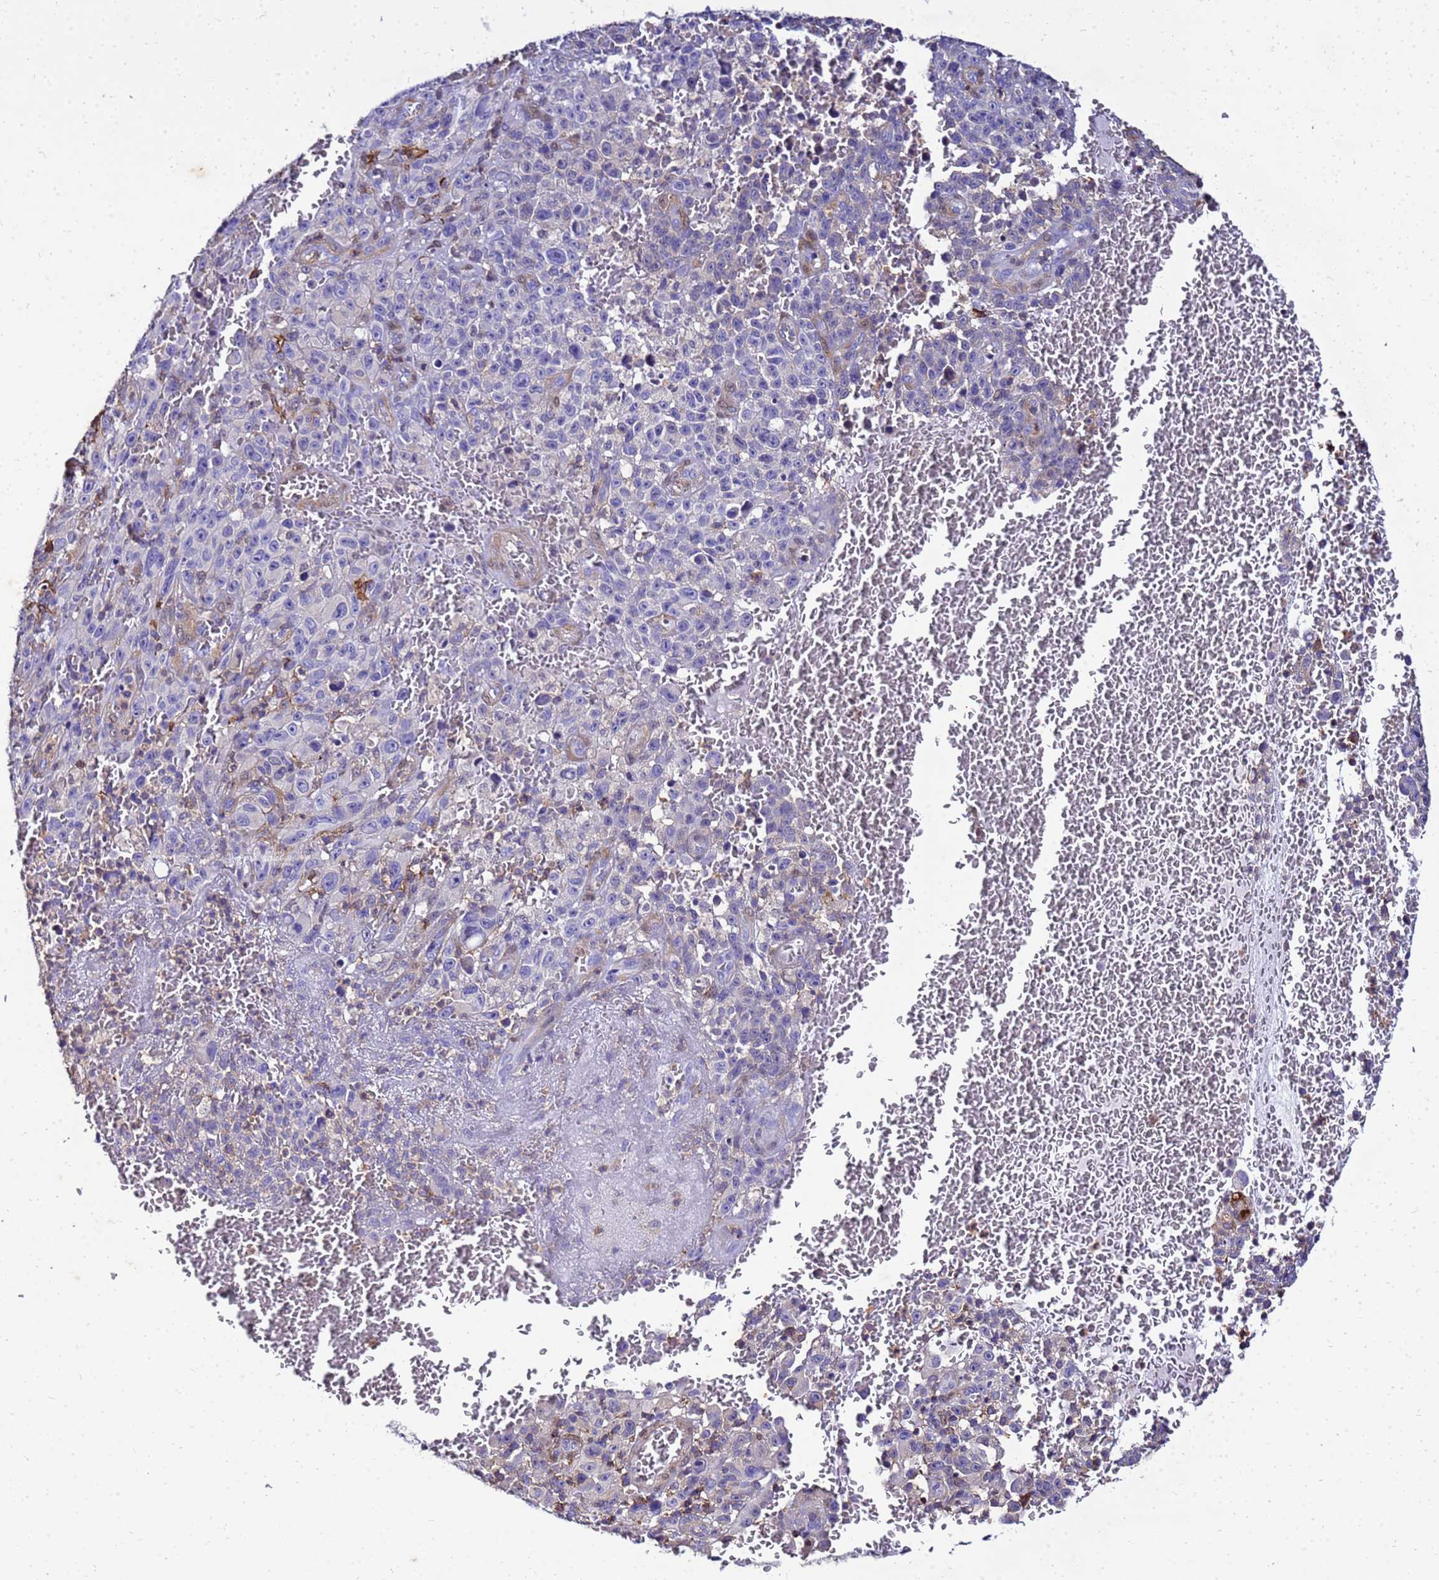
{"staining": {"intensity": "negative", "quantity": "none", "location": "none"}, "tissue": "melanoma", "cell_type": "Tumor cells", "image_type": "cancer", "snomed": [{"axis": "morphology", "description": "Malignant melanoma, NOS"}, {"axis": "topography", "description": "Skin"}], "caption": "Tumor cells are negative for protein expression in human malignant melanoma.", "gene": "DBNDD2", "patient": {"sex": "female", "age": 82}}